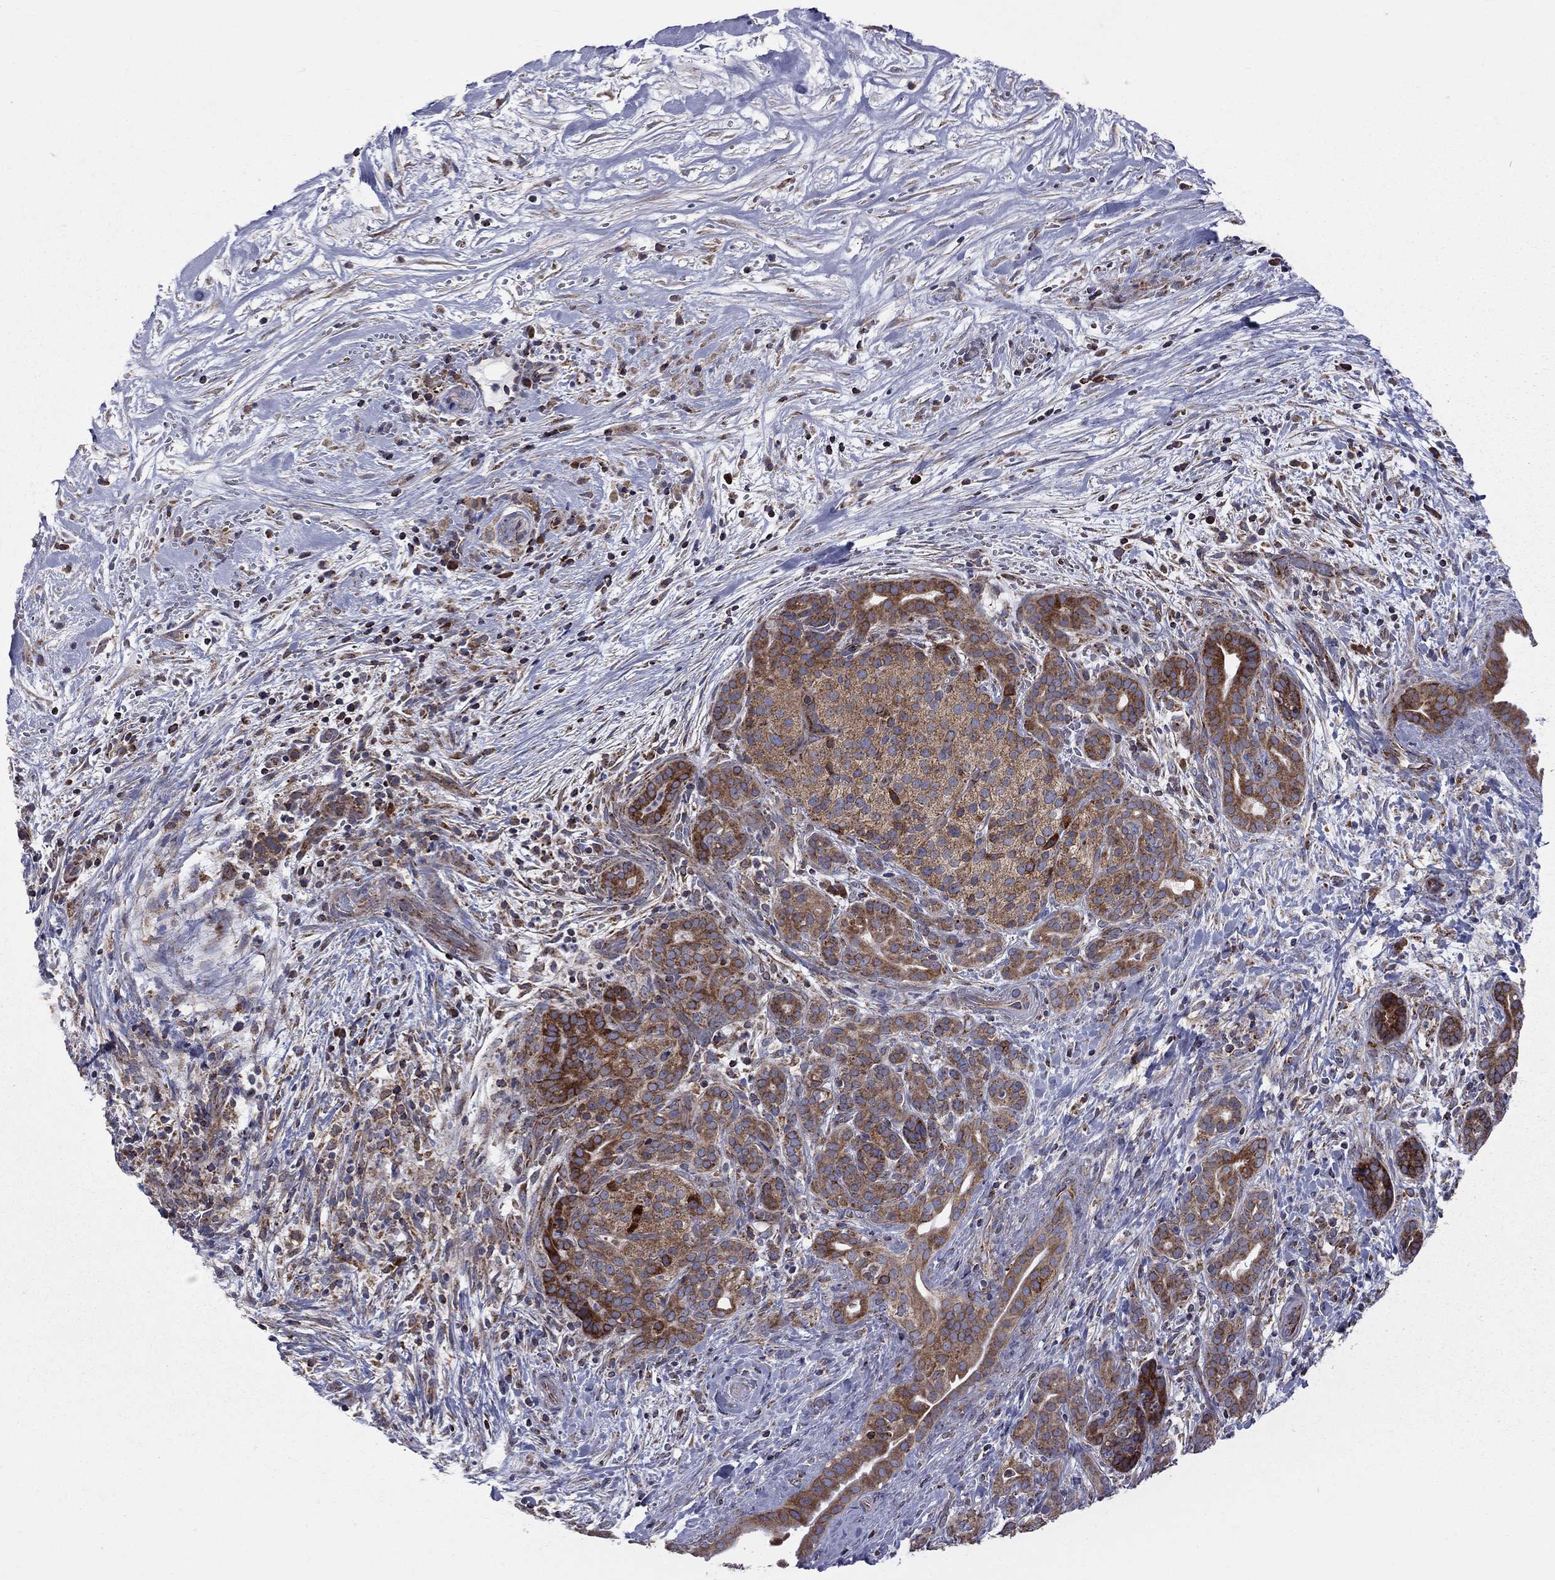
{"staining": {"intensity": "moderate", "quantity": ">75%", "location": "cytoplasmic/membranous"}, "tissue": "pancreatic cancer", "cell_type": "Tumor cells", "image_type": "cancer", "snomed": [{"axis": "morphology", "description": "Adenocarcinoma, NOS"}, {"axis": "topography", "description": "Pancreas"}], "caption": "Moderate cytoplasmic/membranous expression is seen in about >75% of tumor cells in pancreatic cancer.", "gene": "CLPTM1", "patient": {"sex": "male", "age": 44}}